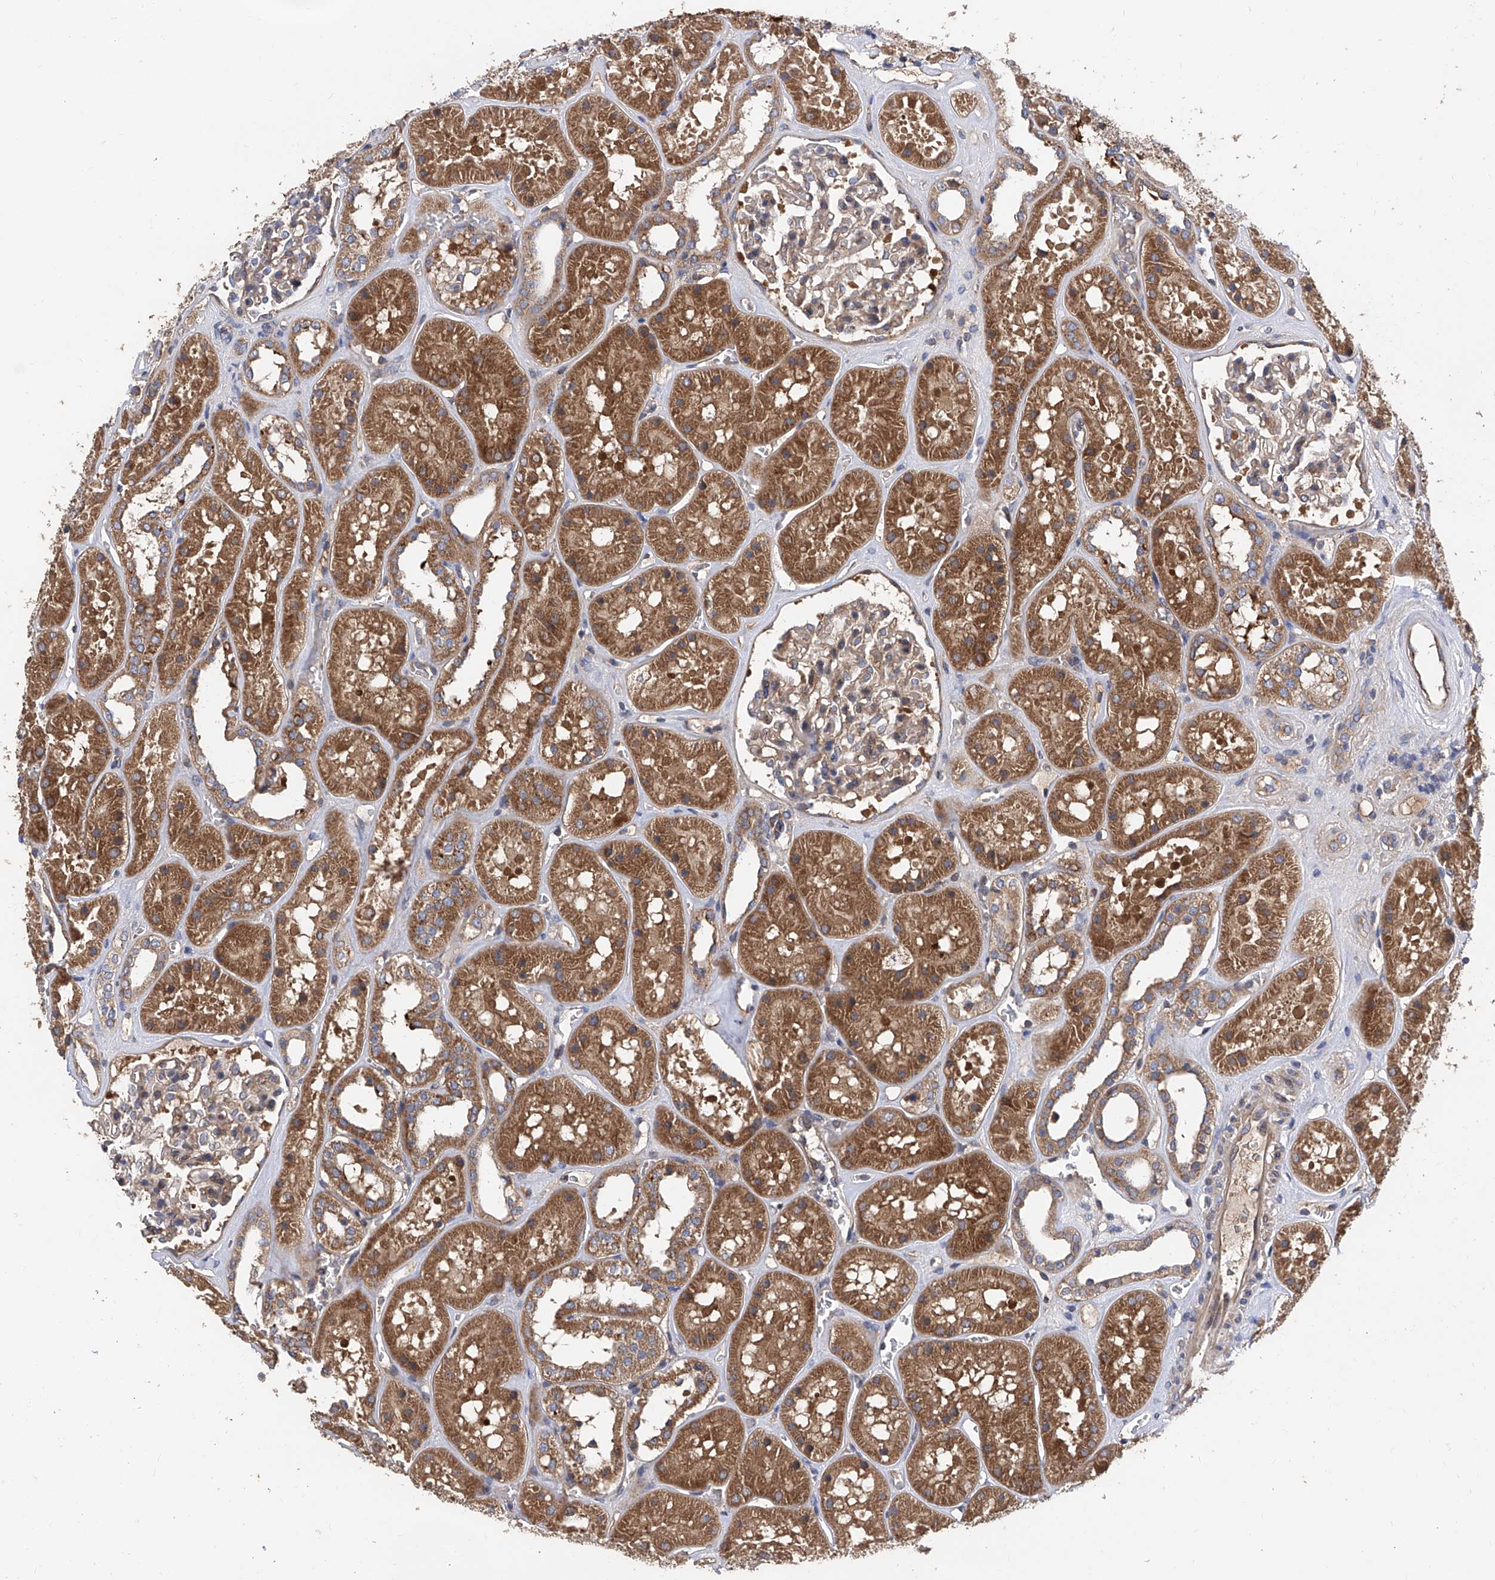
{"staining": {"intensity": "weak", "quantity": ">75%", "location": "cytoplasmic/membranous"}, "tissue": "kidney", "cell_type": "Cells in glomeruli", "image_type": "normal", "snomed": [{"axis": "morphology", "description": "Normal tissue, NOS"}, {"axis": "topography", "description": "Kidney"}], "caption": "Benign kidney was stained to show a protein in brown. There is low levels of weak cytoplasmic/membranous expression in approximately >75% of cells in glomeruli. The staining was performed using DAB (3,3'-diaminobenzidine), with brown indicating positive protein expression. Nuclei are stained blue with hematoxylin.", "gene": "PTK2", "patient": {"sex": "female", "age": 41}}